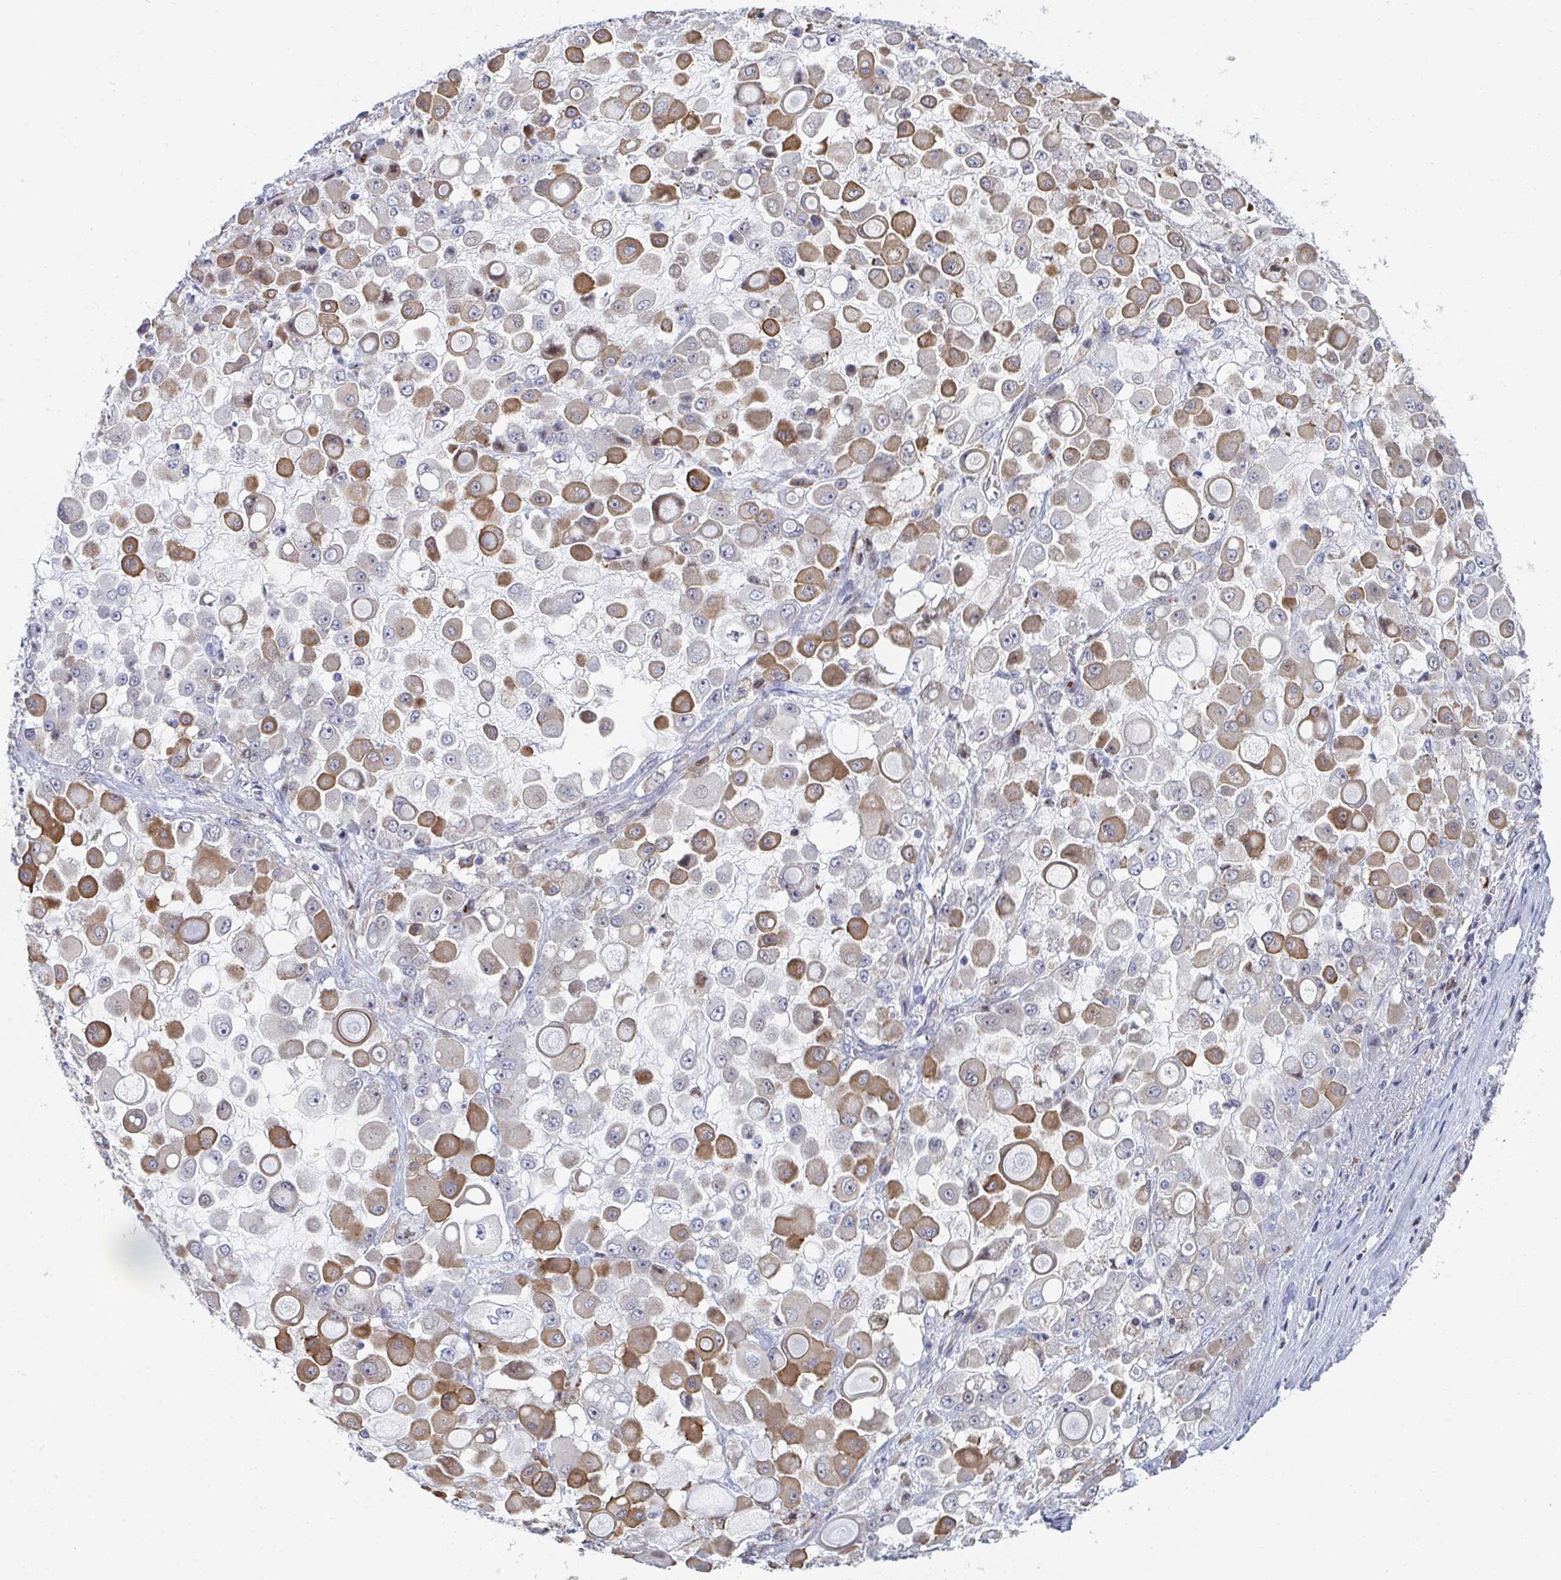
{"staining": {"intensity": "moderate", "quantity": "25%-75%", "location": "cytoplasmic/membranous"}, "tissue": "stomach cancer", "cell_type": "Tumor cells", "image_type": "cancer", "snomed": [{"axis": "morphology", "description": "Adenocarcinoma, NOS"}, {"axis": "topography", "description": "Stomach"}], "caption": "IHC histopathology image of human adenocarcinoma (stomach) stained for a protein (brown), which demonstrates medium levels of moderate cytoplasmic/membranous staining in approximately 25%-75% of tumor cells.", "gene": "PSMG1", "patient": {"sex": "female", "age": 76}}